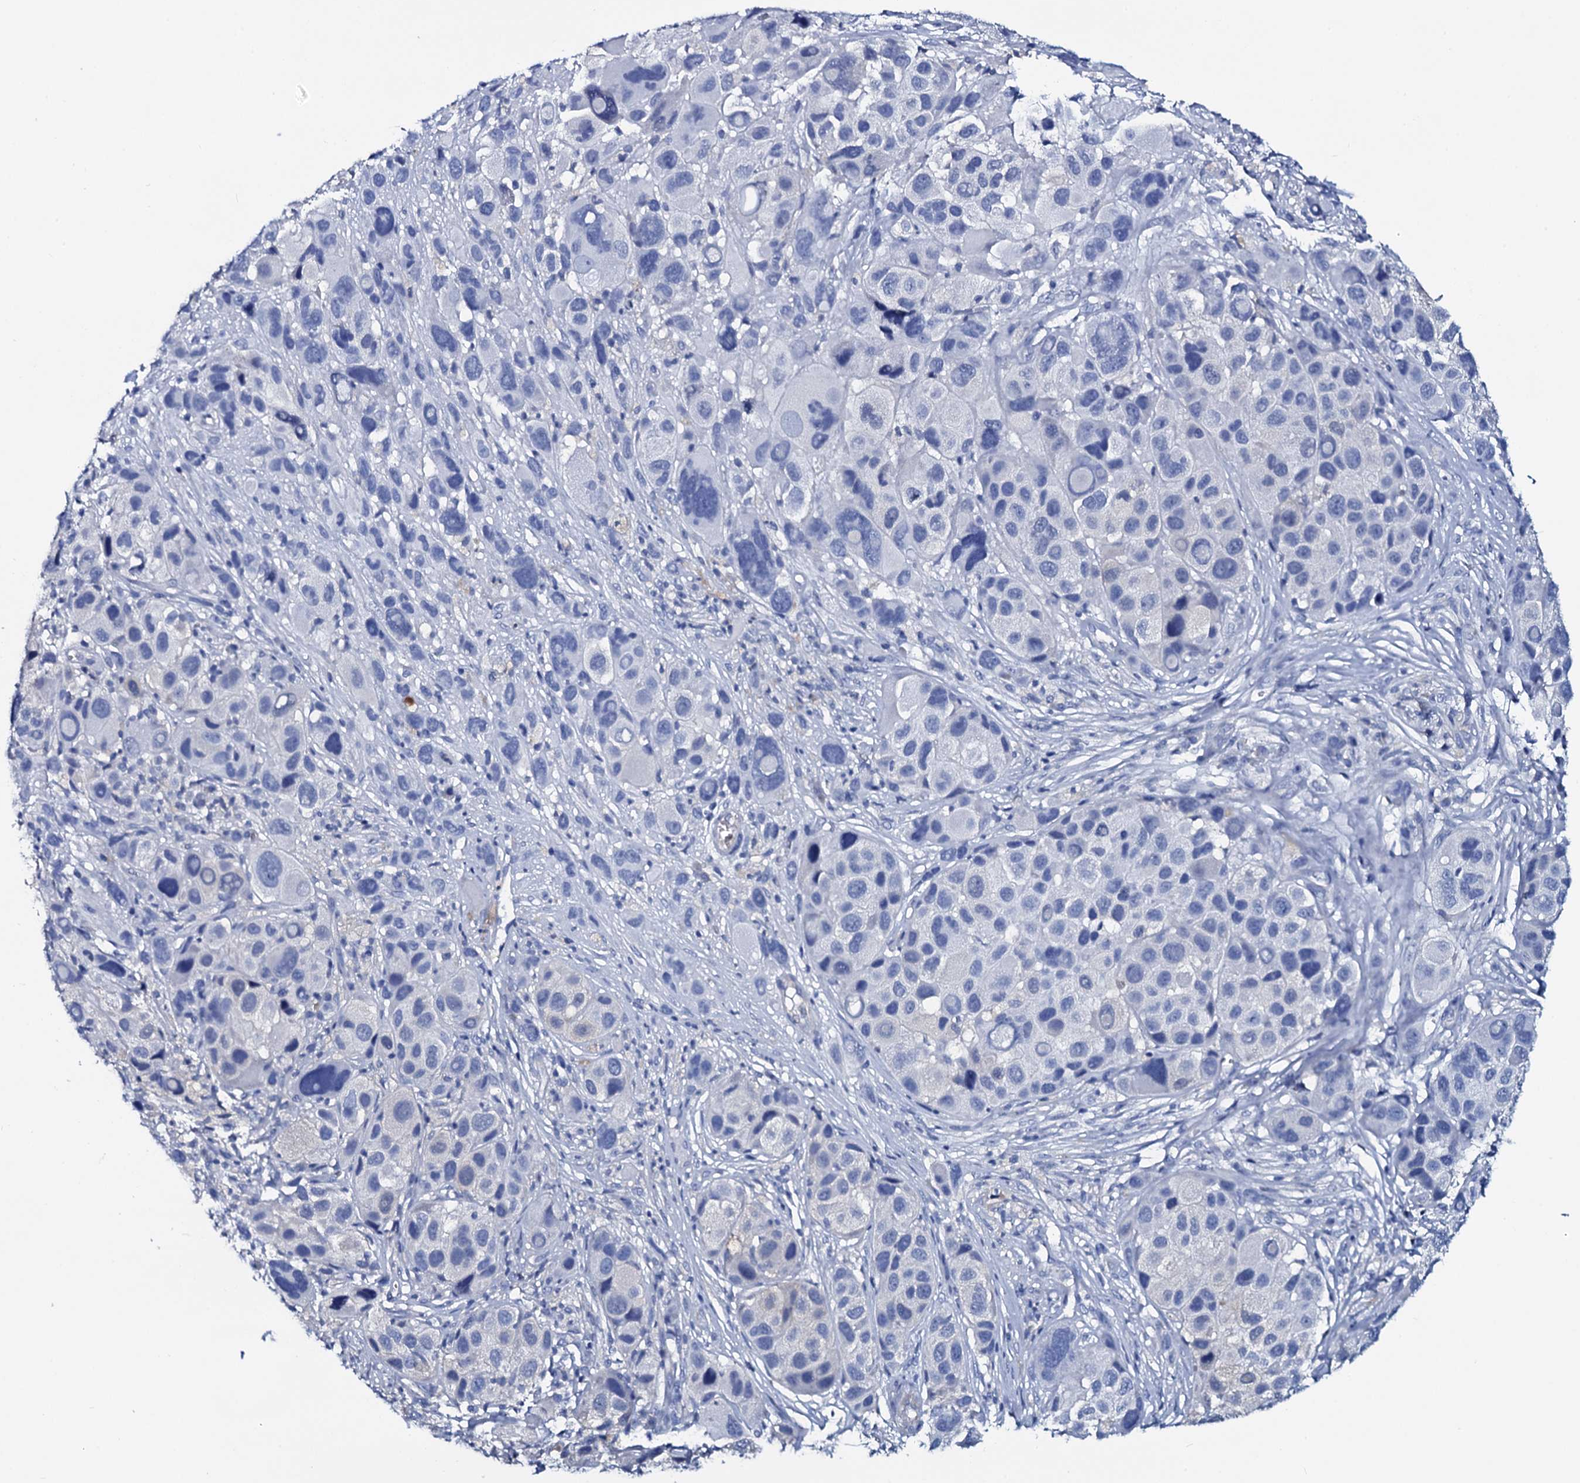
{"staining": {"intensity": "negative", "quantity": "none", "location": "none"}, "tissue": "melanoma", "cell_type": "Tumor cells", "image_type": "cancer", "snomed": [{"axis": "morphology", "description": "Malignant melanoma, NOS"}, {"axis": "topography", "description": "Skin of trunk"}], "caption": "Tumor cells are negative for protein expression in human malignant melanoma.", "gene": "GYS2", "patient": {"sex": "male", "age": 71}}